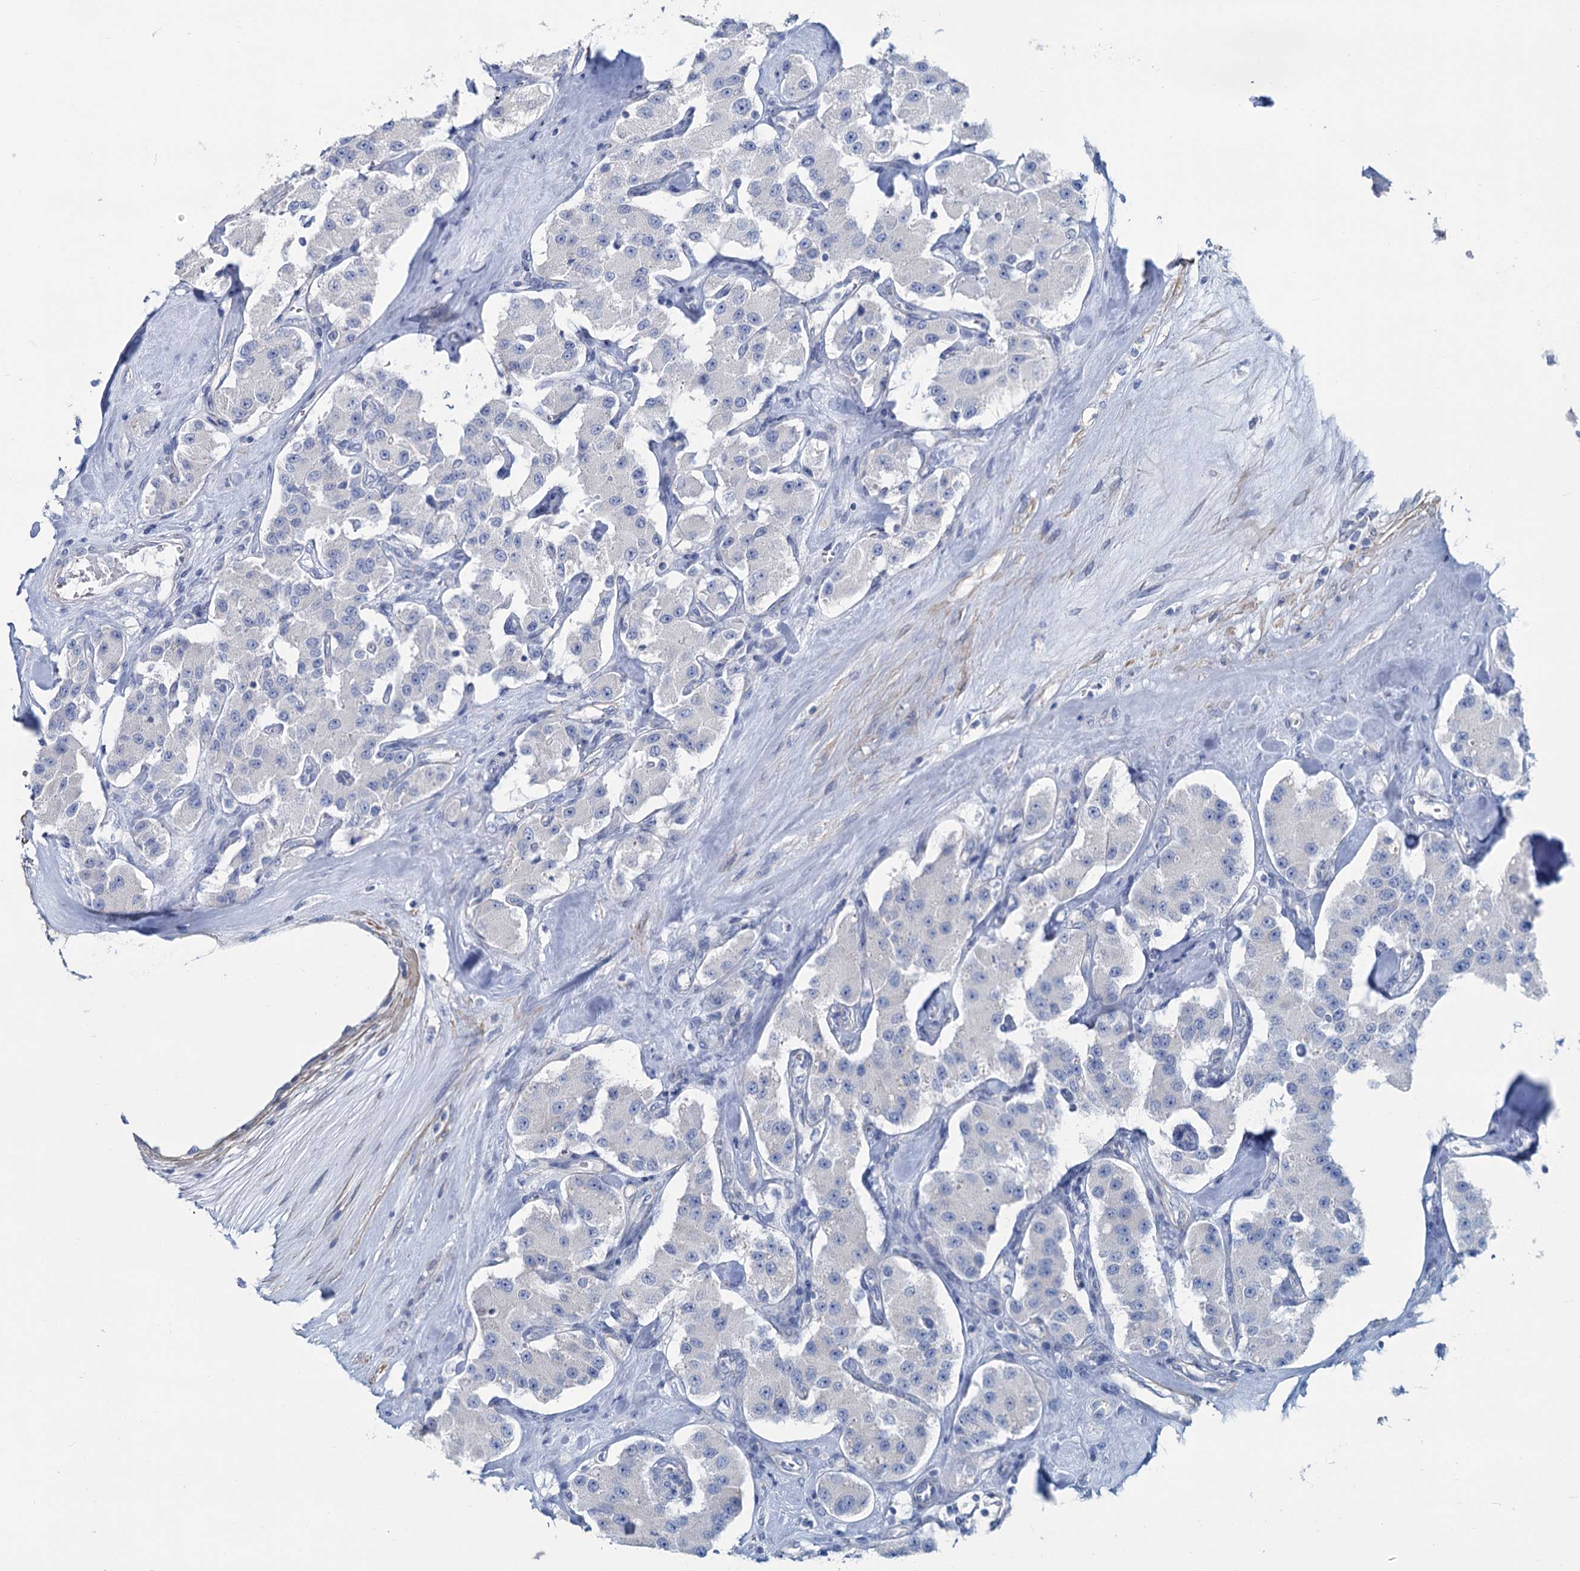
{"staining": {"intensity": "negative", "quantity": "none", "location": "none"}, "tissue": "carcinoid", "cell_type": "Tumor cells", "image_type": "cancer", "snomed": [{"axis": "morphology", "description": "Carcinoid, malignant, NOS"}, {"axis": "topography", "description": "Pancreas"}], "caption": "Immunohistochemical staining of malignant carcinoid displays no significant staining in tumor cells.", "gene": "SLC1A3", "patient": {"sex": "male", "age": 41}}